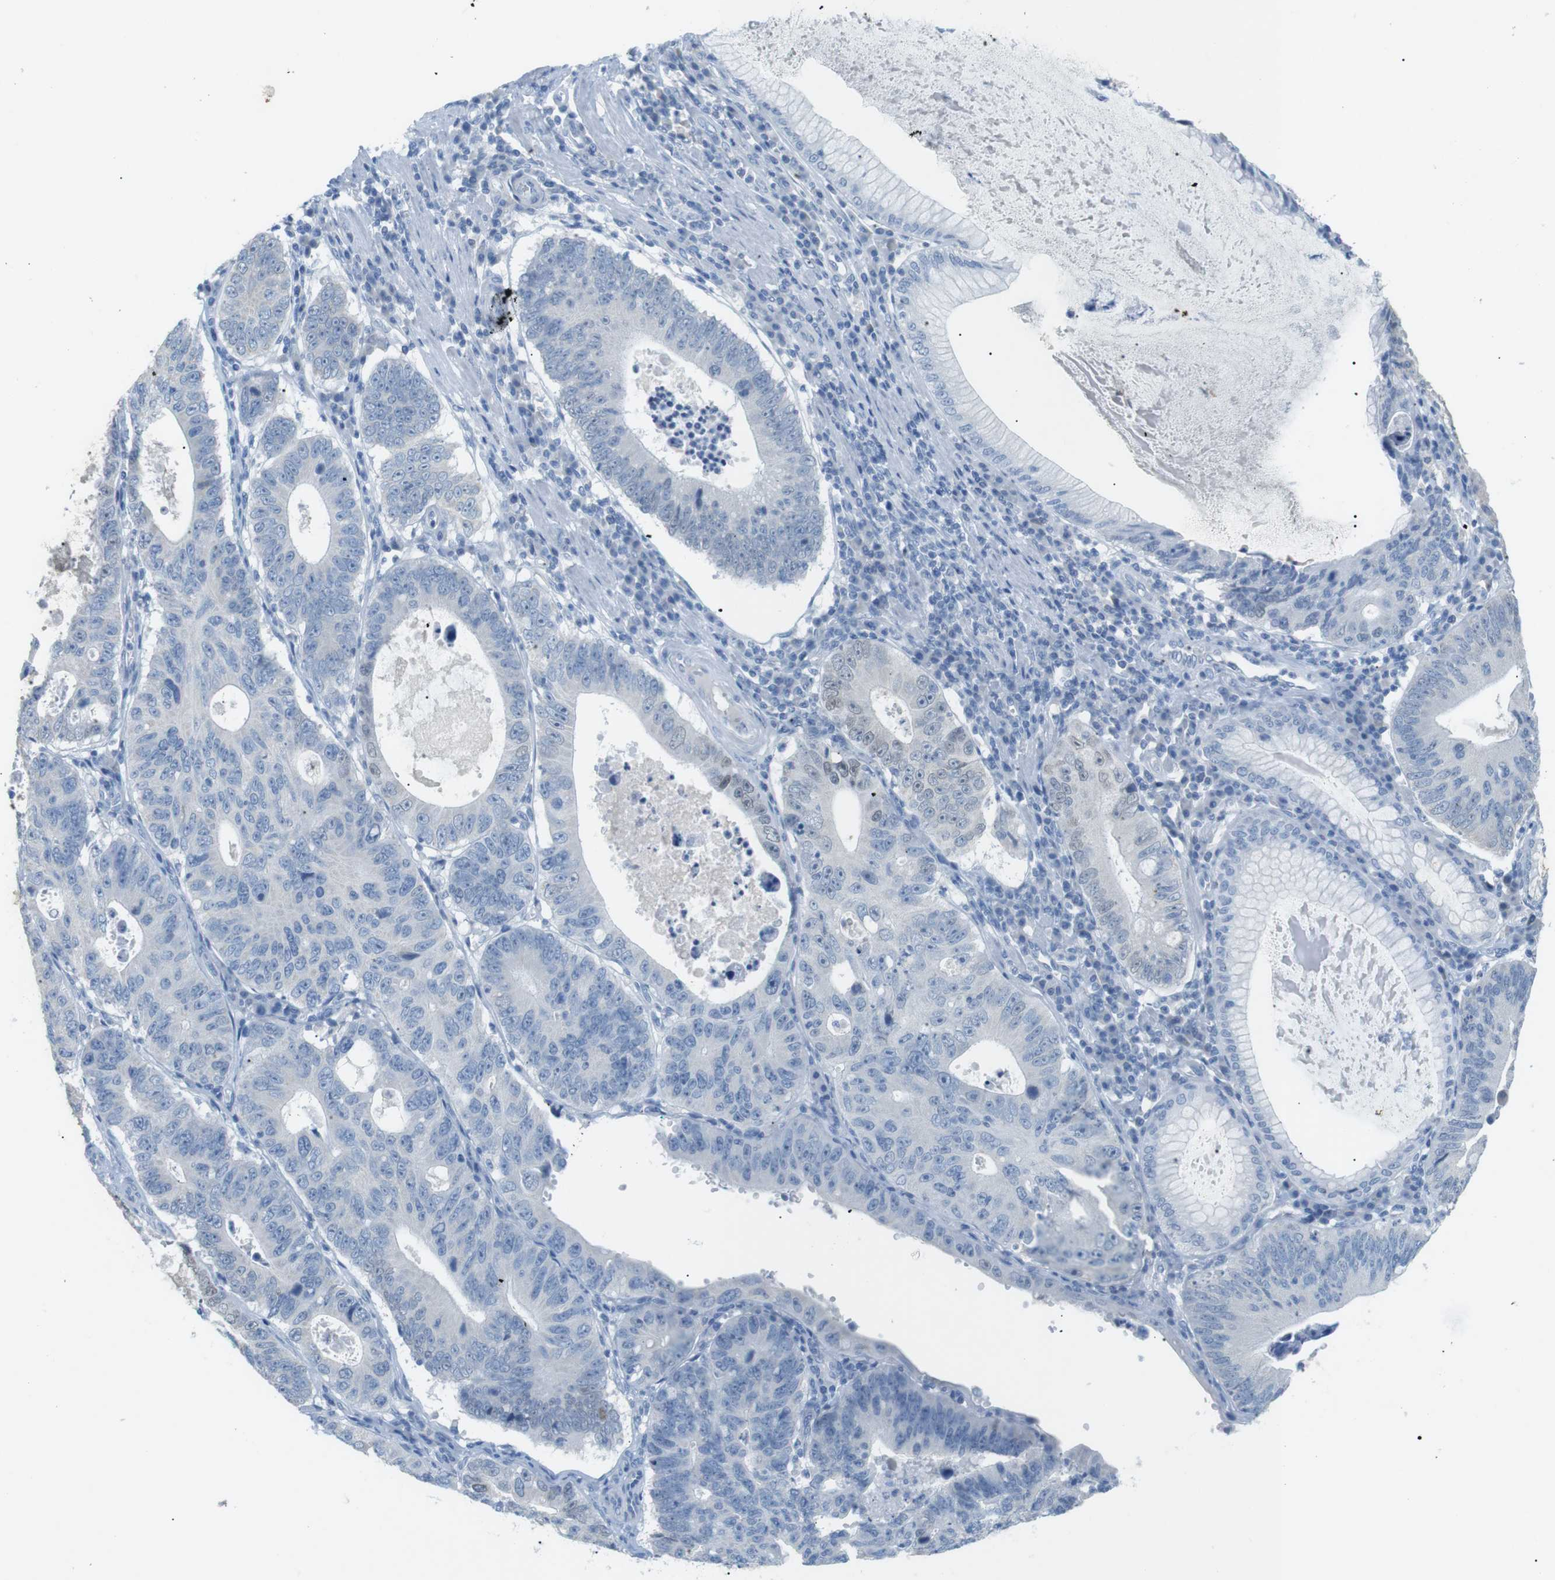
{"staining": {"intensity": "weak", "quantity": "<25%", "location": "nuclear"}, "tissue": "stomach cancer", "cell_type": "Tumor cells", "image_type": "cancer", "snomed": [{"axis": "morphology", "description": "Adenocarcinoma, NOS"}, {"axis": "topography", "description": "Stomach"}], "caption": "There is no significant expression in tumor cells of adenocarcinoma (stomach).", "gene": "SALL4", "patient": {"sex": "male", "age": 59}}